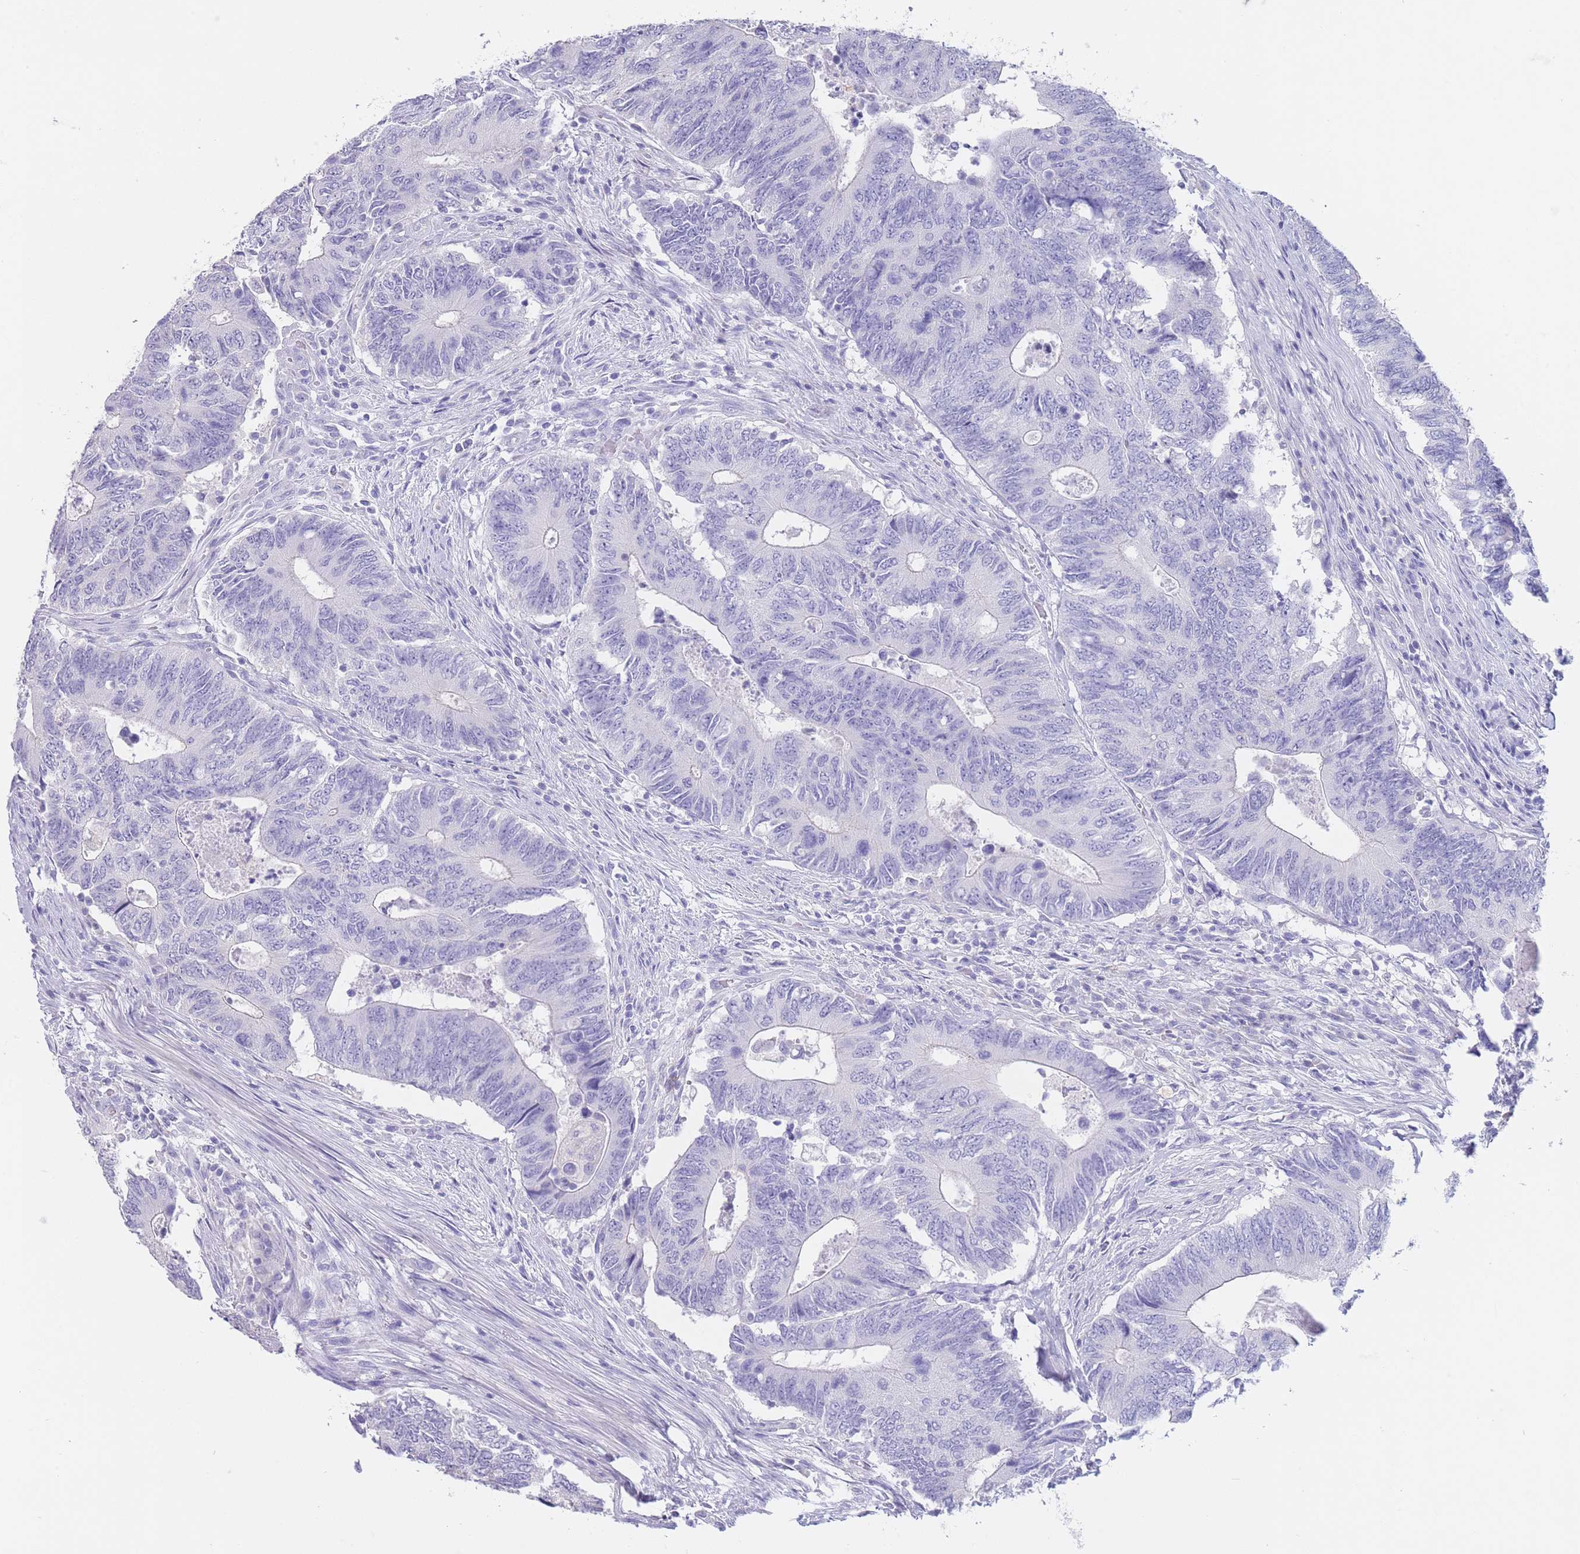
{"staining": {"intensity": "negative", "quantity": "none", "location": "none"}, "tissue": "colorectal cancer", "cell_type": "Tumor cells", "image_type": "cancer", "snomed": [{"axis": "morphology", "description": "Adenocarcinoma, NOS"}, {"axis": "topography", "description": "Colon"}], "caption": "Immunohistochemistry (IHC) histopathology image of adenocarcinoma (colorectal) stained for a protein (brown), which shows no staining in tumor cells.", "gene": "CD37", "patient": {"sex": "male", "age": 87}}